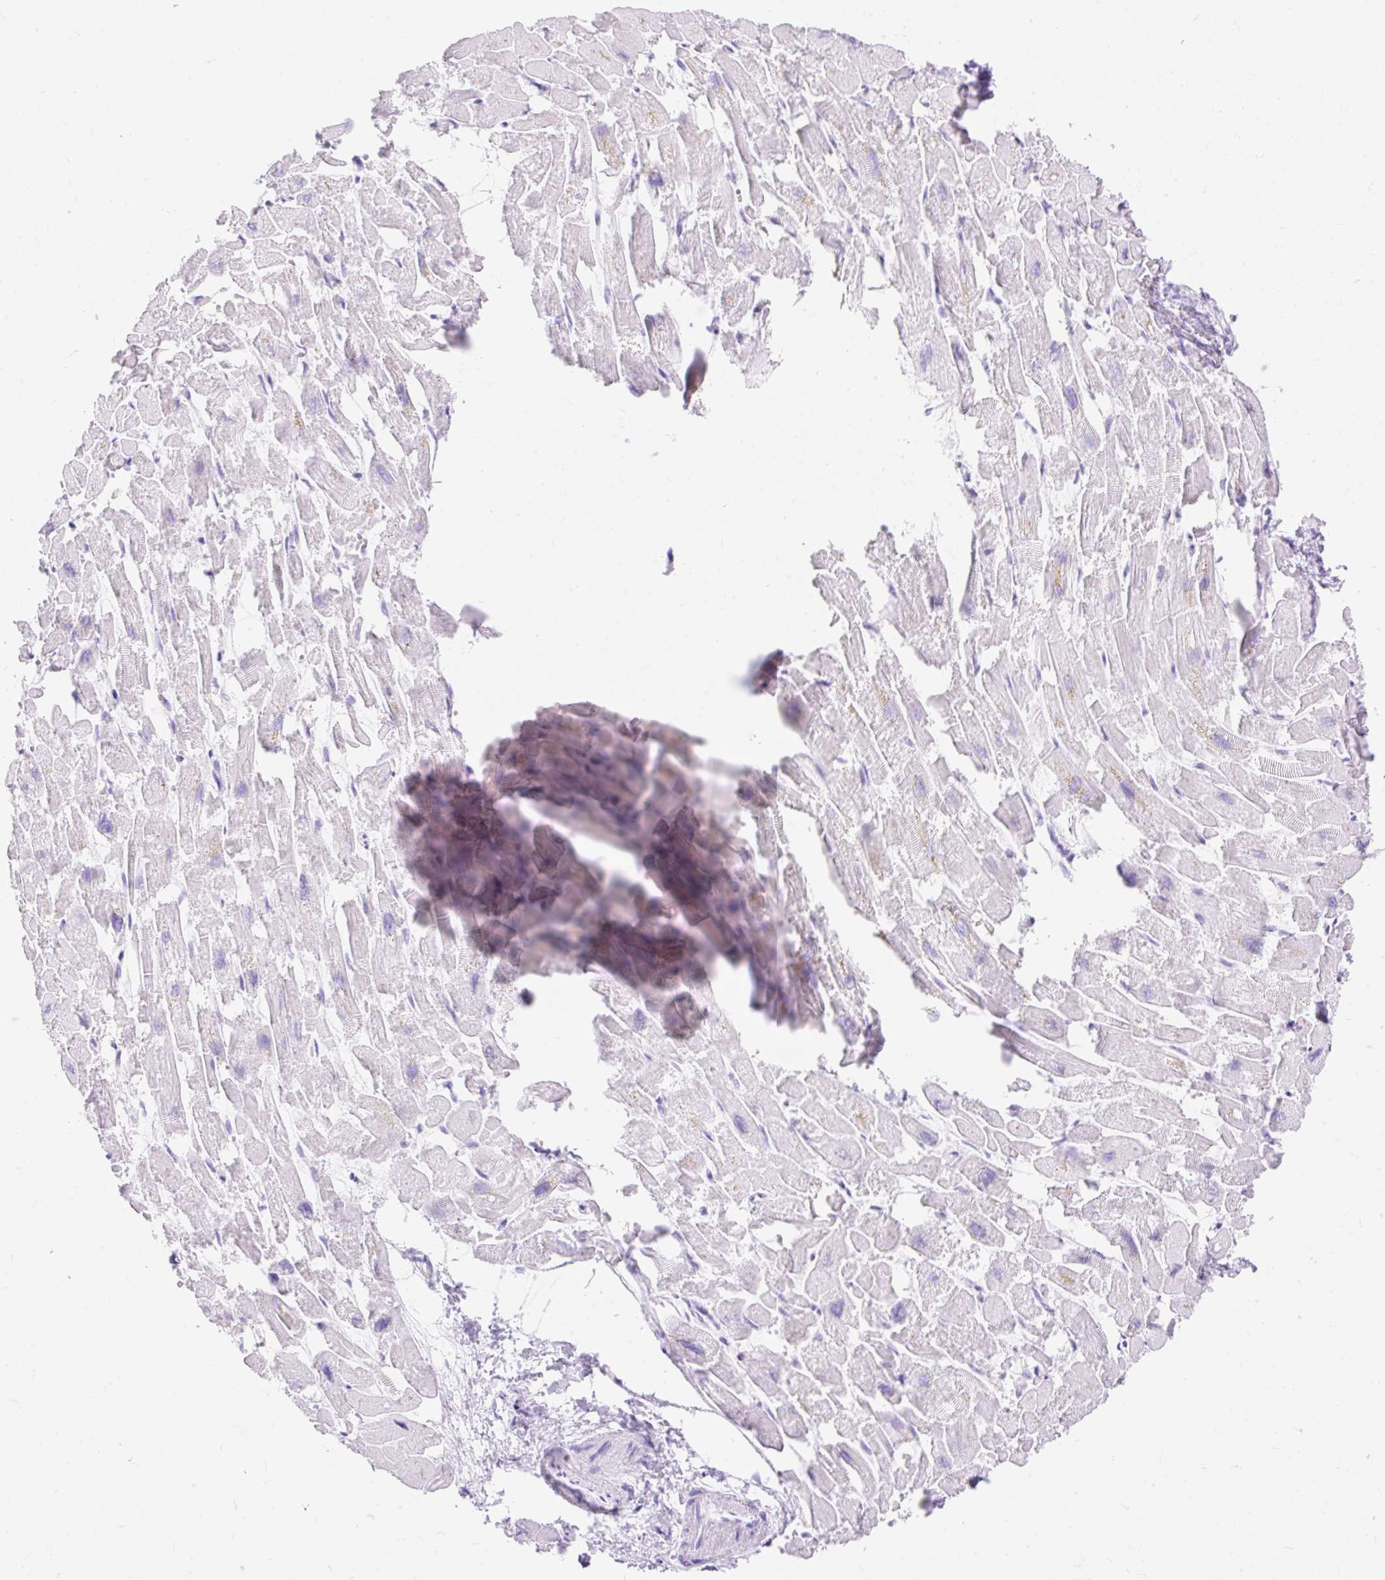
{"staining": {"intensity": "negative", "quantity": "none", "location": "none"}, "tissue": "heart muscle", "cell_type": "Cardiomyocytes", "image_type": "normal", "snomed": [{"axis": "morphology", "description": "Normal tissue, NOS"}, {"axis": "topography", "description": "Heart"}], "caption": "A high-resolution photomicrograph shows immunohistochemistry staining of benign heart muscle, which shows no significant positivity in cardiomyocytes. (Brightfield microscopy of DAB IHC at high magnification).", "gene": "MBP", "patient": {"sex": "male", "age": 54}}